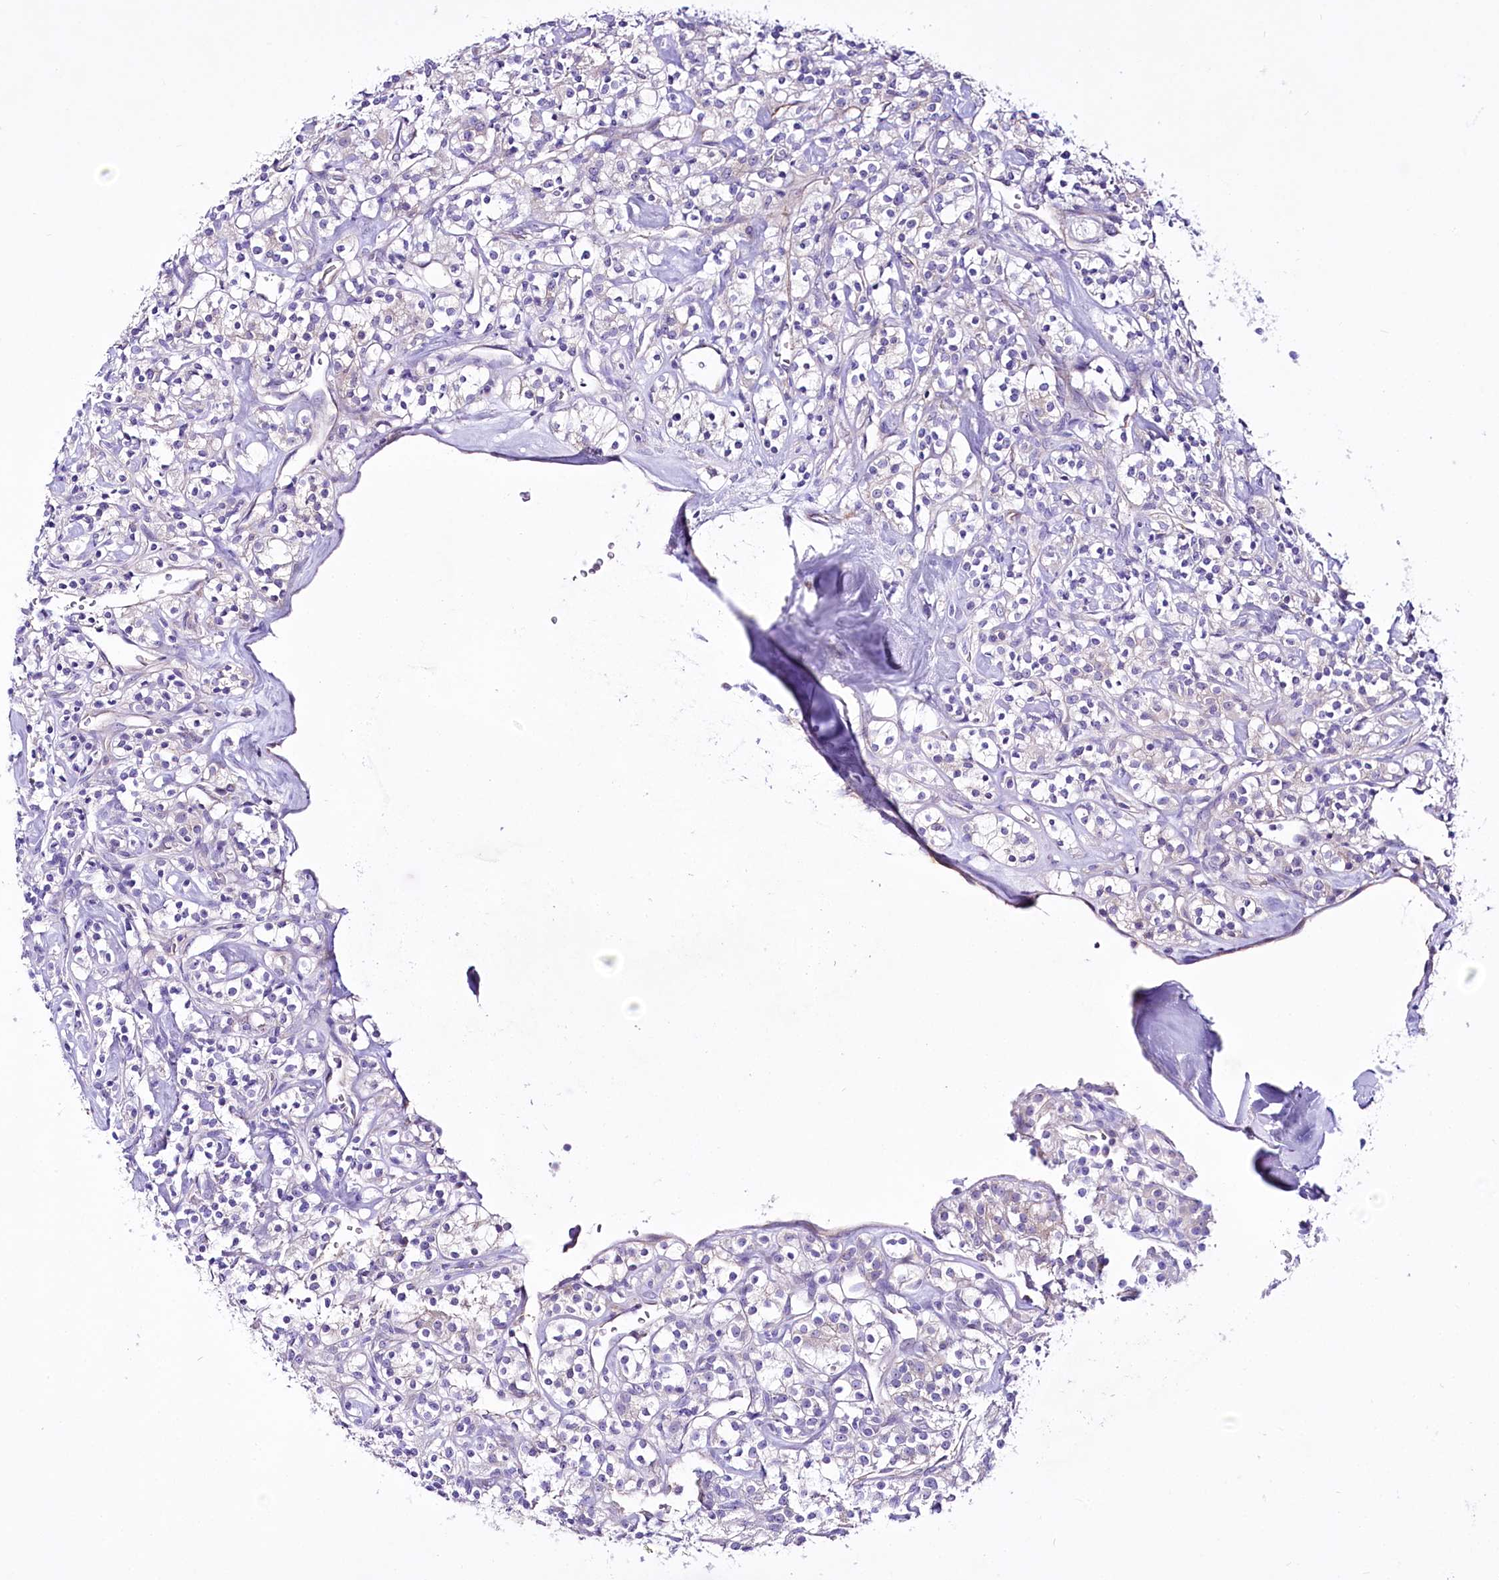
{"staining": {"intensity": "negative", "quantity": "none", "location": "none"}, "tissue": "renal cancer", "cell_type": "Tumor cells", "image_type": "cancer", "snomed": [{"axis": "morphology", "description": "Adenocarcinoma, NOS"}, {"axis": "topography", "description": "Kidney"}], "caption": "There is no significant expression in tumor cells of renal adenocarcinoma.", "gene": "LRRC34", "patient": {"sex": "male", "age": 77}}